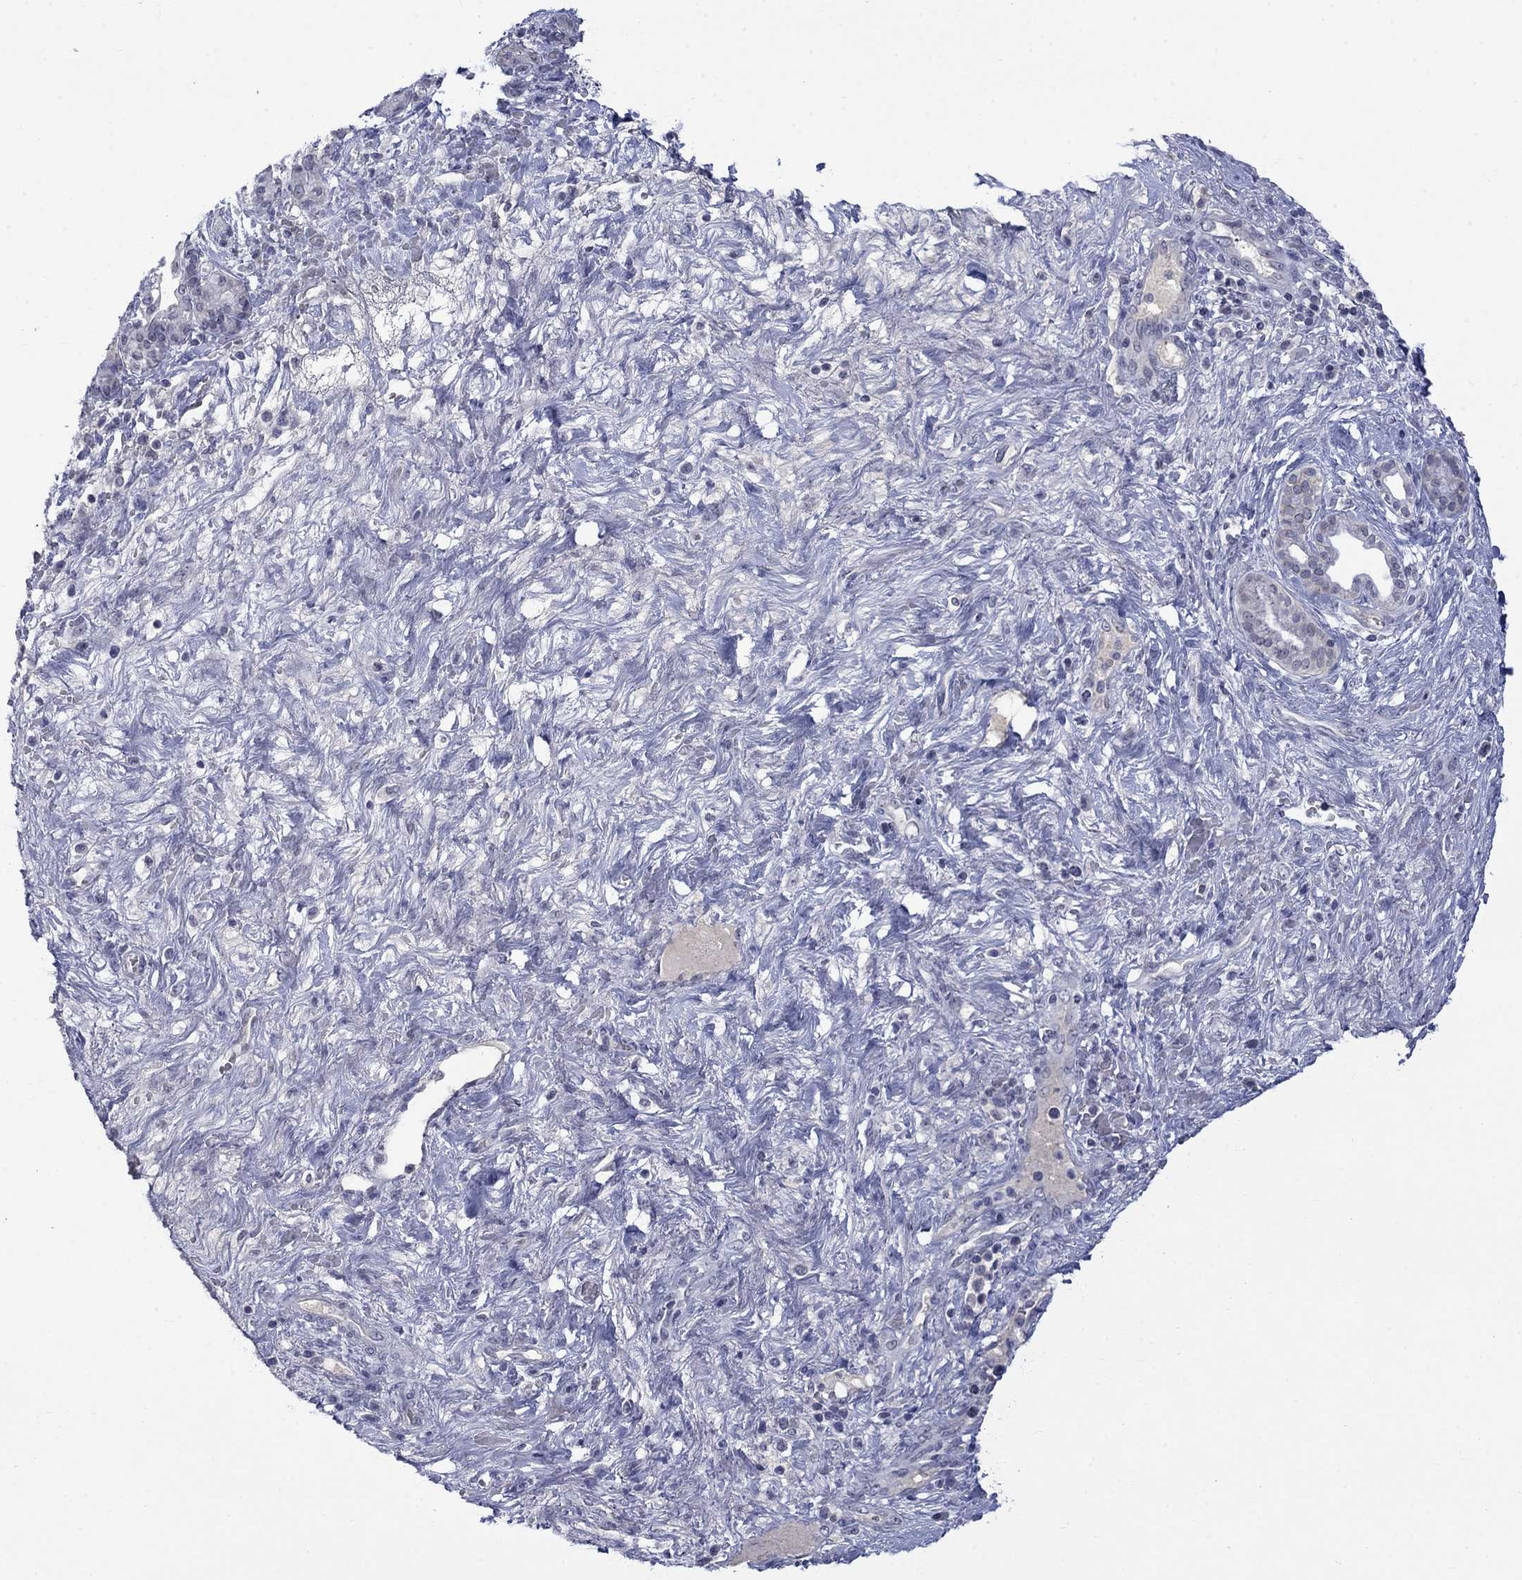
{"staining": {"intensity": "negative", "quantity": "none", "location": "none"}, "tissue": "pancreatic cancer", "cell_type": "Tumor cells", "image_type": "cancer", "snomed": [{"axis": "morphology", "description": "Adenocarcinoma, NOS"}, {"axis": "topography", "description": "Pancreas"}], "caption": "Tumor cells are negative for protein expression in human pancreatic adenocarcinoma.", "gene": "NSMF", "patient": {"sex": "male", "age": 44}}